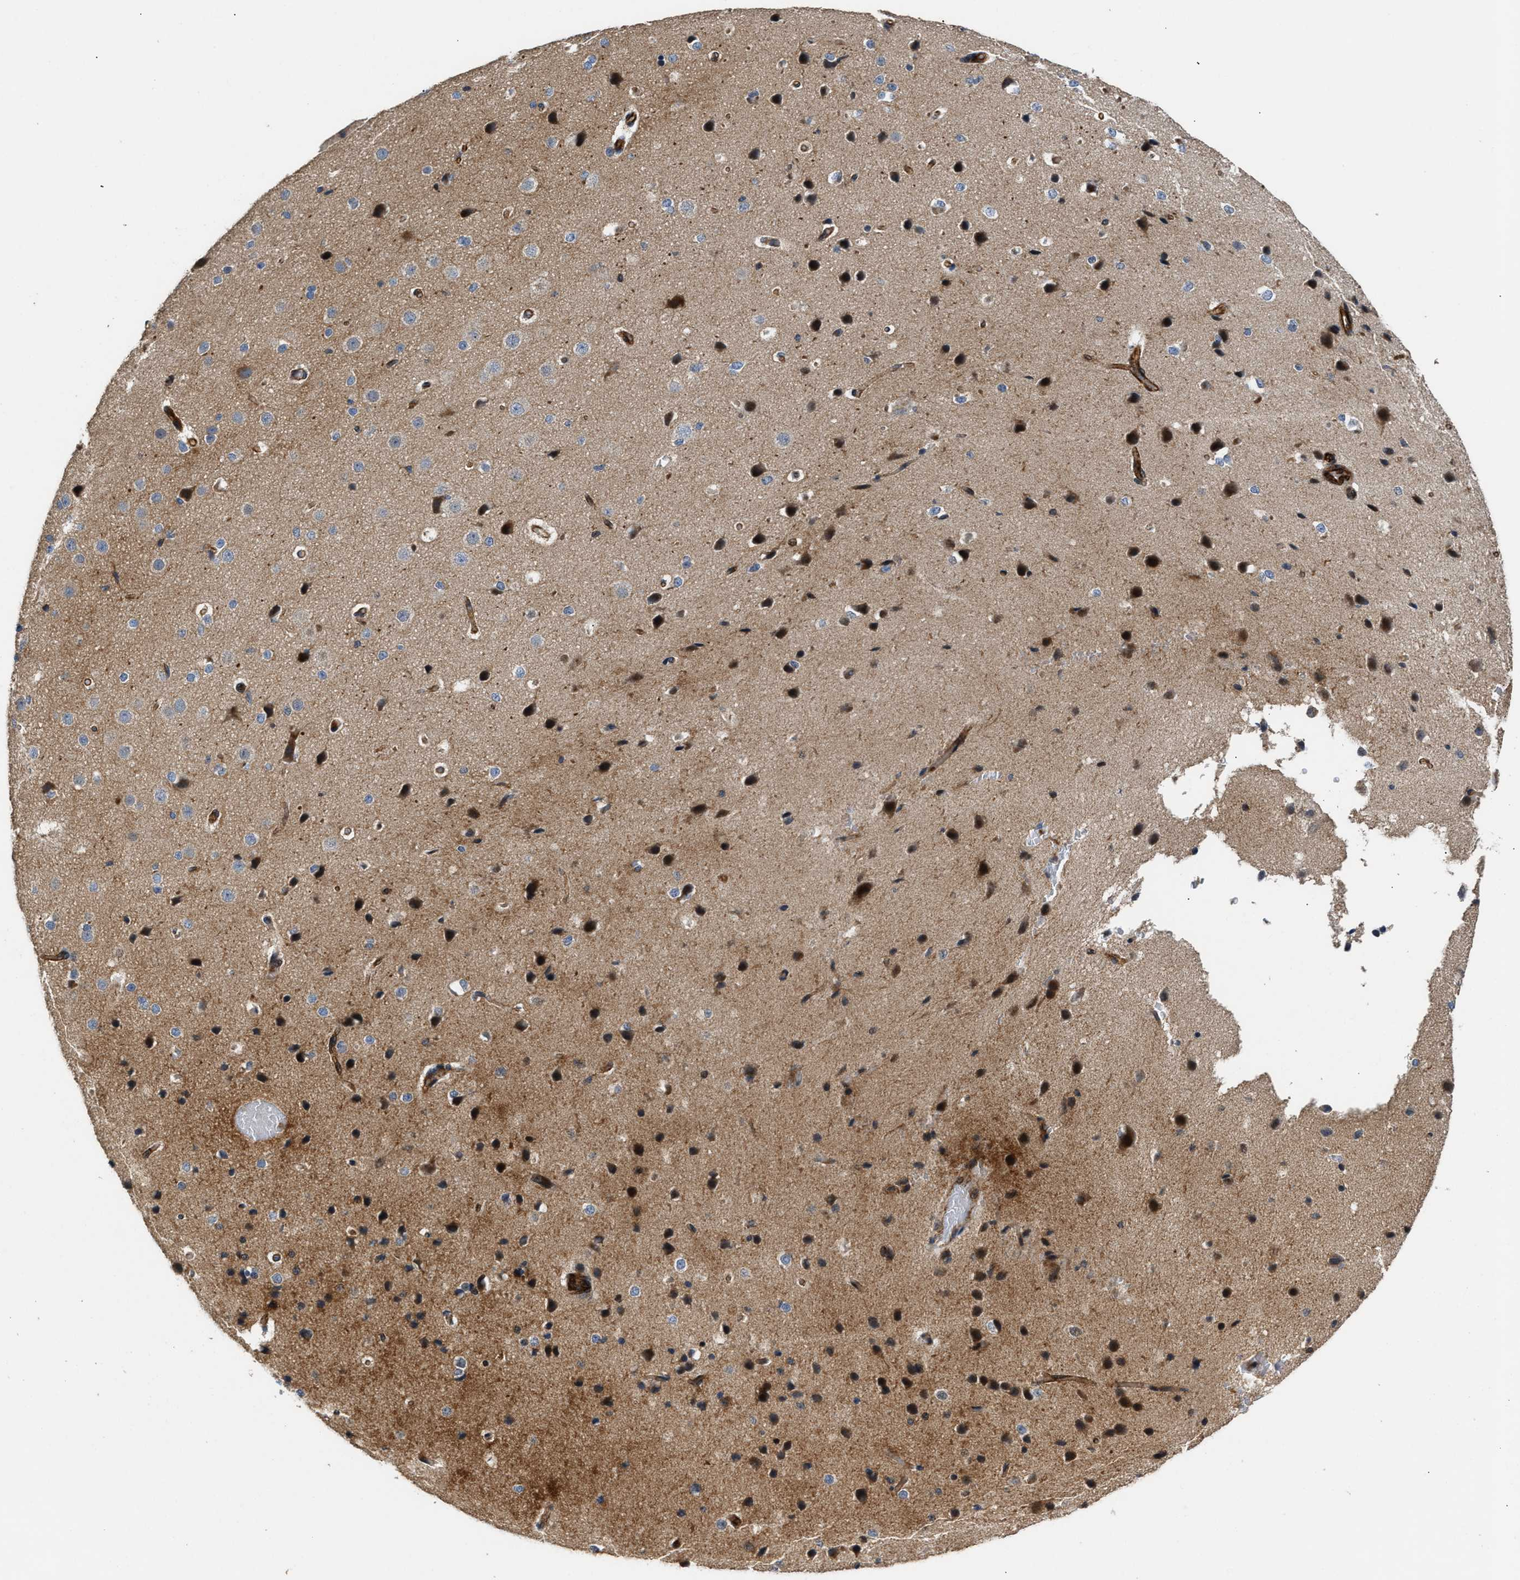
{"staining": {"intensity": "weak", "quantity": "25%-75%", "location": "cytoplasmic/membranous"}, "tissue": "cerebral cortex", "cell_type": "Endothelial cells", "image_type": "normal", "snomed": [{"axis": "morphology", "description": "Normal tissue, NOS"}, {"axis": "morphology", "description": "Developmental malformation"}, {"axis": "topography", "description": "Cerebral cortex"}], "caption": "Protein expression by IHC shows weak cytoplasmic/membranous positivity in about 25%-75% of endothelial cells in unremarkable cerebral cortex. Nuclei are stained in blue.", "gene": "IL17RC", "patient": {"sex": "female", "age": 30}}